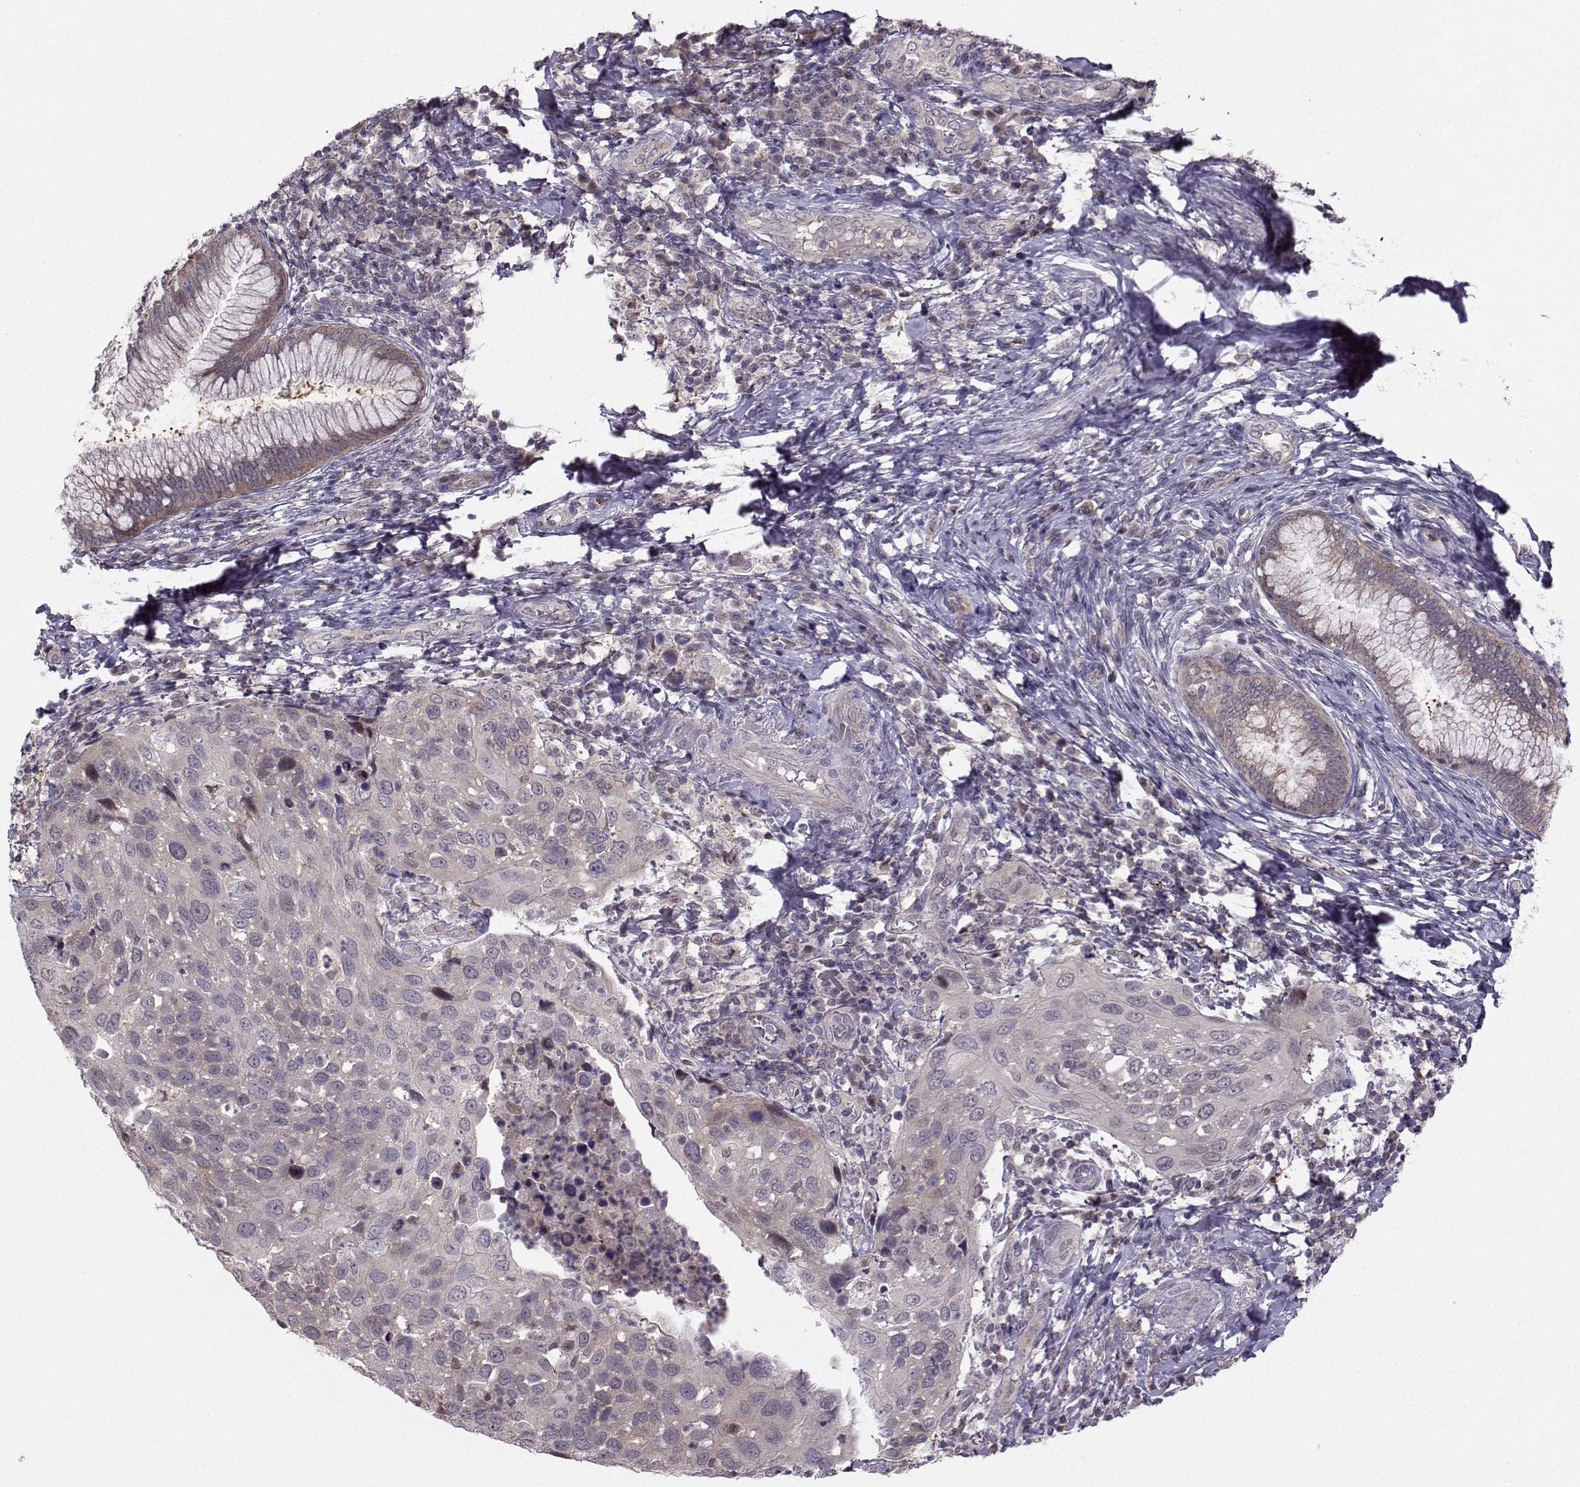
{"staining": {"intensity": "negative", "quantity": "none", "location": "none"}, "tissue": "cervical cancer", "cell_type": "Tumor cells", "image_type": "cancer", "snomed": [{"axis": "morphology", "description": "Squamous cell carcinoma, NOS"}, {"axis": "topography", "description": "Cervix"}], "caption": "High magnification brightfield microscopy of cervical cancer (squamous cell carcinoma) stained with DAB (brown) and counterstained with hematoxylin (blue): tumor cells show no significant expression. (DAB (3,3'-diaminobenzidine) IHC with hematoxylin counter stain).", "gene": "PKP2", "patient": {"sex": "female", "age": 54}}